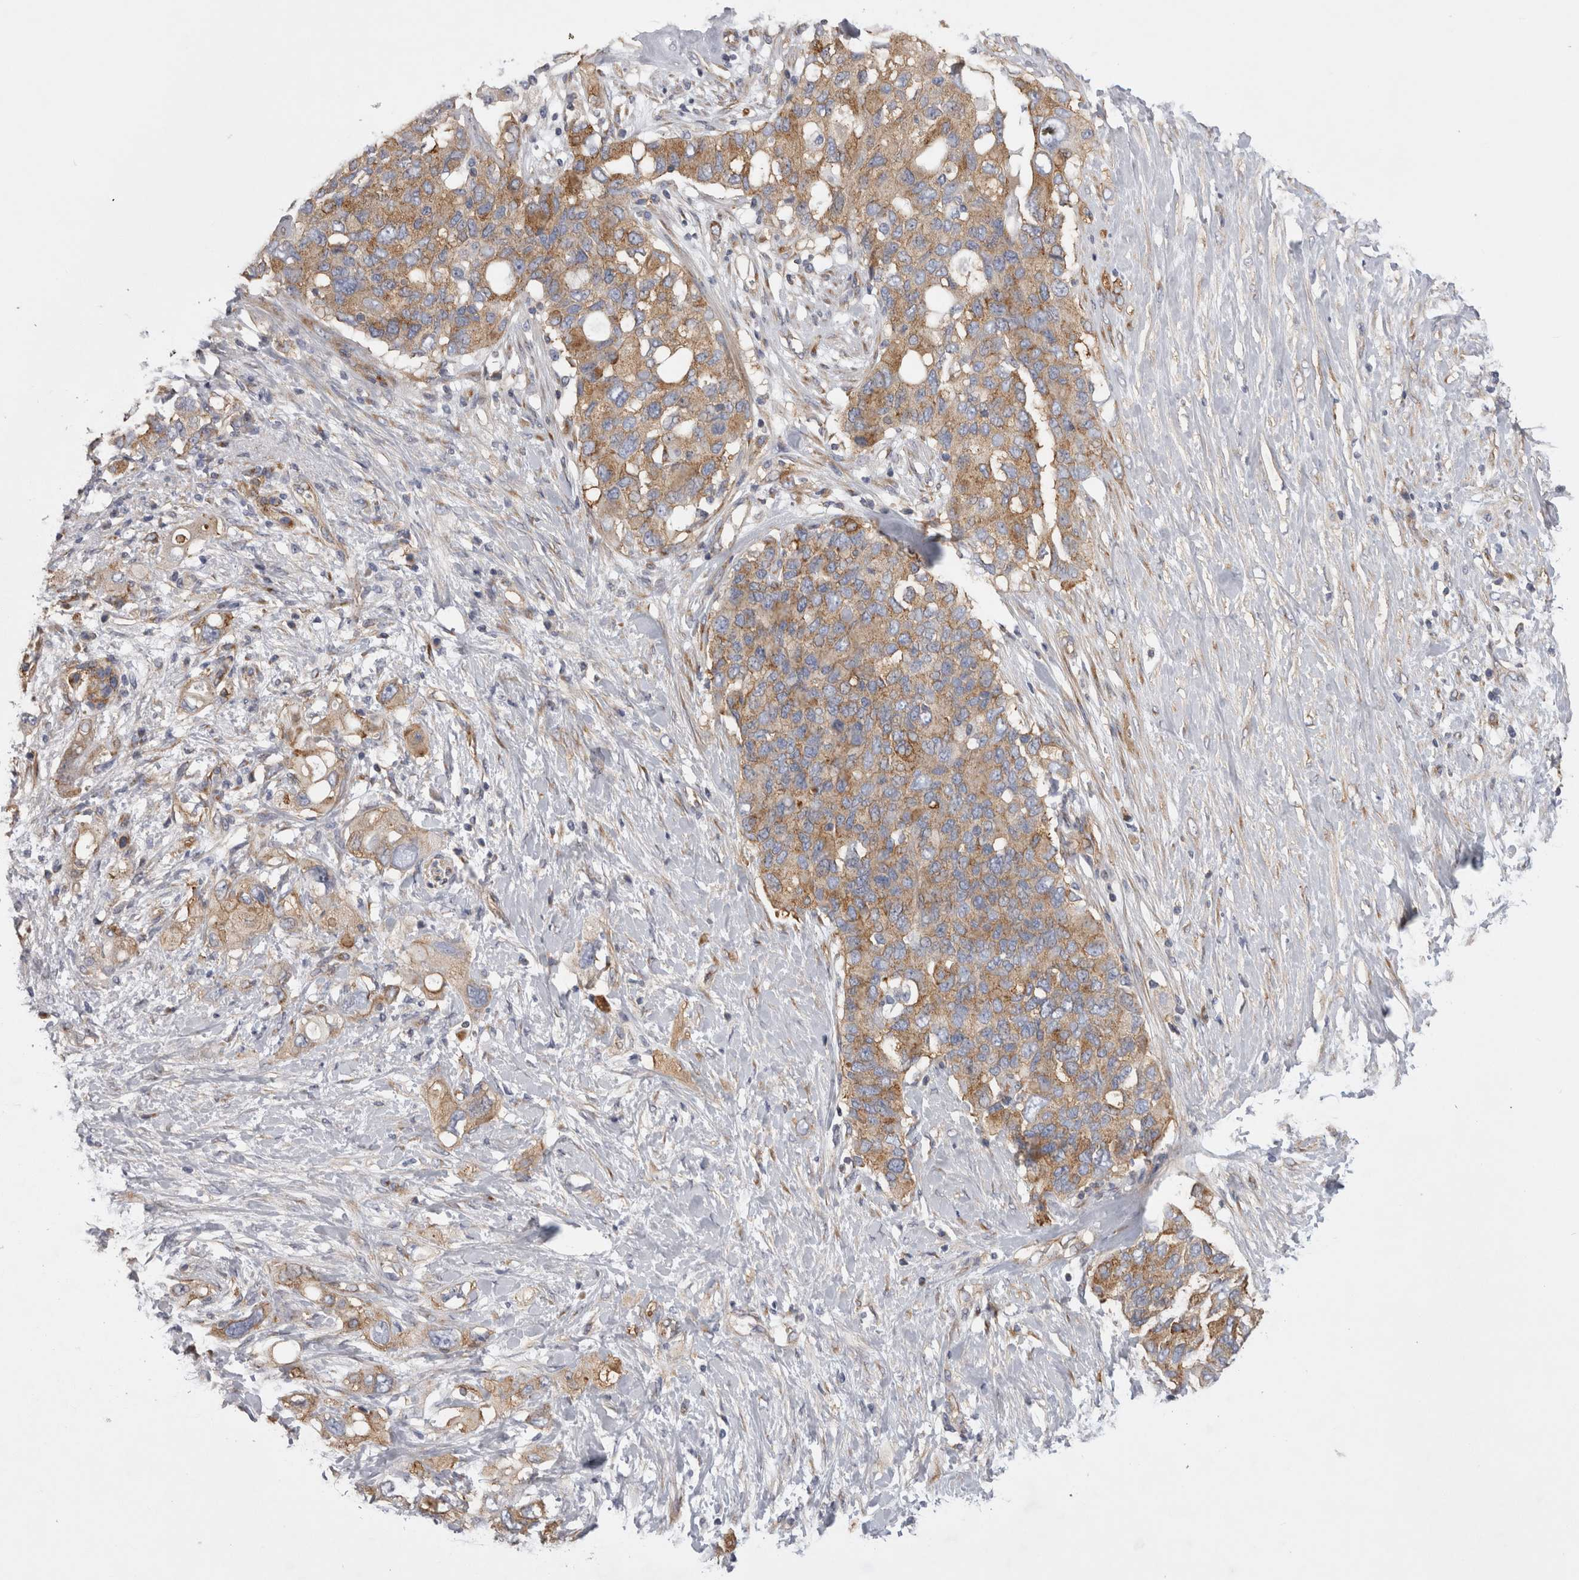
{"staining": {"intensity": "moderate", "quantity": ">75%", "location": "cytoplasmic/membranous"}, "tissue": "pancreatic cancer", "cell_type": "Tumor cells", "image_type": "cancer", "snomed": [{"axis": "morphology", "description": "Adenocarcinoma, NOS"}, {"axis": "topography", "description": "Pancreas"}], "caption": "High-power microscopy captured an immunohistochemistry micrograph of adenocarcinoma (pancreatic), revealing moderate cytoplasmic/membranous positivity in approximately >75% of tumor cells. The staining was performed using DAB (3,3'-diaminobenzidine) to visualize the protein expression in brown, while the nuclei were stained in blue with hematoxylin (Magnification: 20x).", "gene": "ATXN3", "patient": {"sex": "female", "age": 56}}